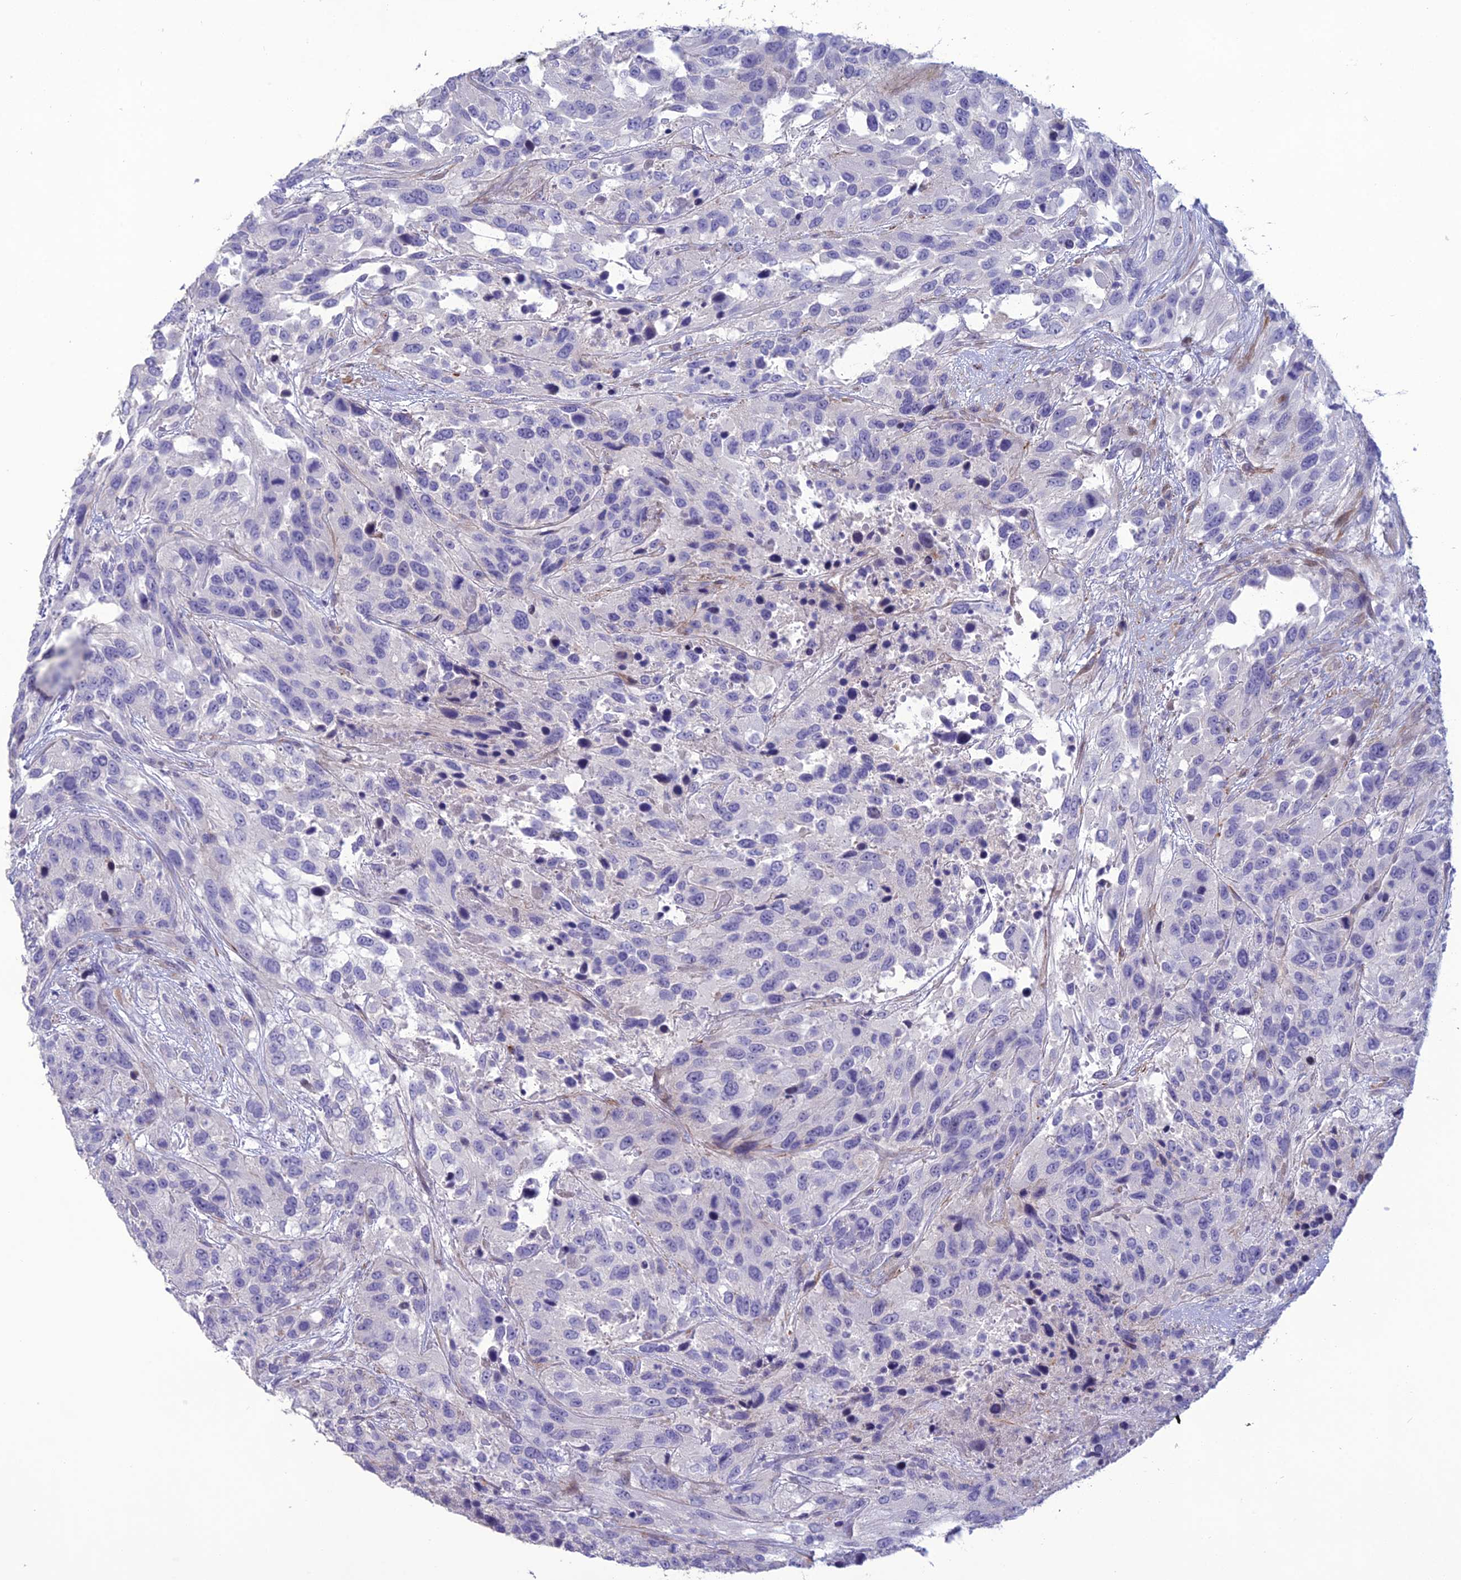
{"staining": {"intensity": "negative", "quantity": "none", "location": "none"}, "tissue": "urothelial cancer", "cell_type": "Tumor cells", "image_type": "cancer", "snomed": [{"axis": "morphology", "description": "Urothelial carcinoma, High grade"}, {"axis": "topography", "description": "Urinary bladder"}], "caption": "Immunohistochemical staining of urothelial cancer shows no significant expression in tumor cells.", "gene": "OR56B1", "patient": {"sex": "female", "age": 70}}